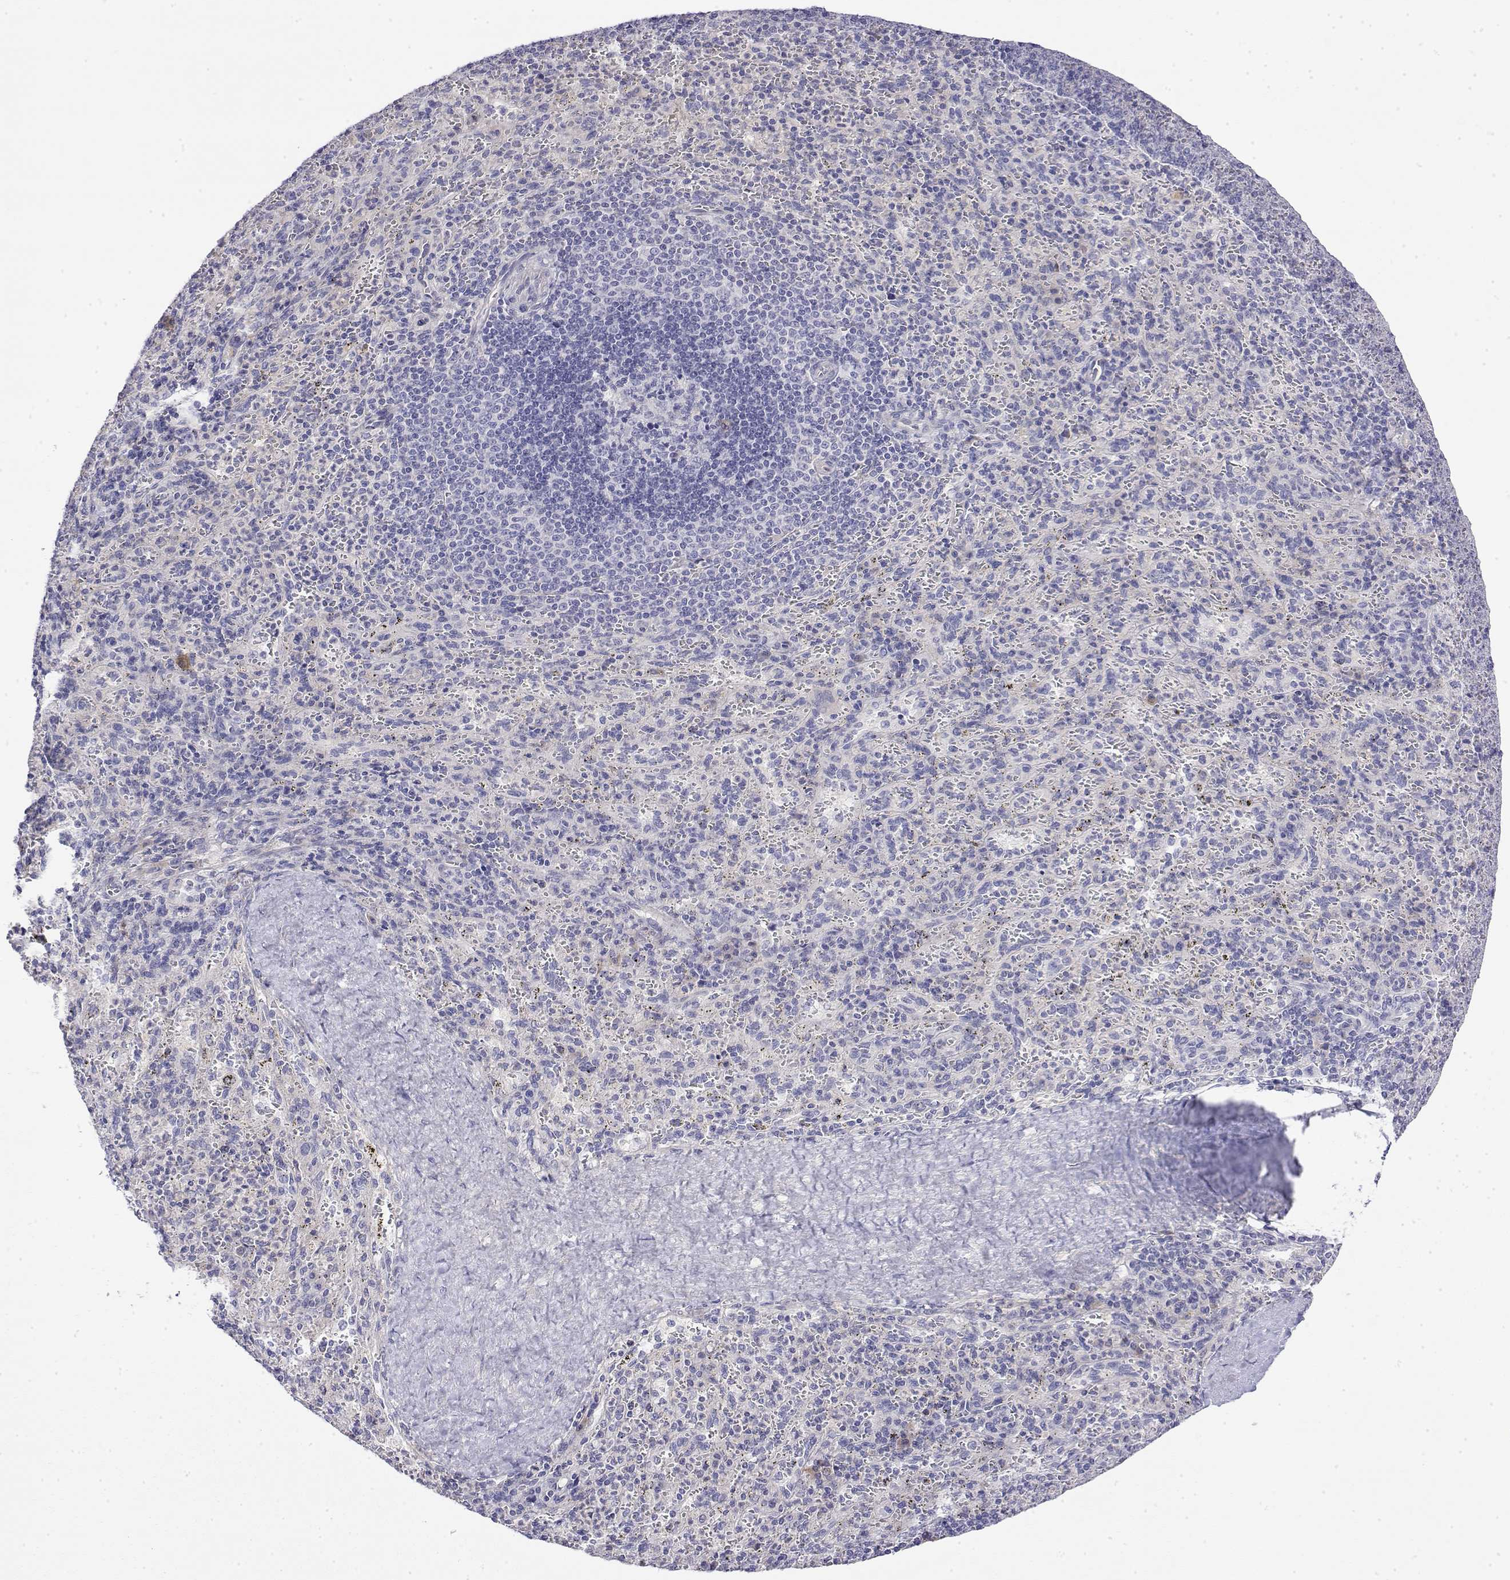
{"staining": {"intensity": "negative", "quantity": "none", "location": "none"}, "tissue": "spleen", "cell_type": "Cells in red pulp", "image_type": "normal", "snomed": [{"axis": "morphology", "description": "Normal tissue, NOS"}, {"axis": "topography", "description": "Spleen"}], "caption": "IHC of benign human spleen reveals no expression in cells in red pulp. (DAB immunohistochemistry visualized using brightfield microscopy, high magnification).", "gene": "LY6D", "patient": {"sex": "male", "age": 57}}